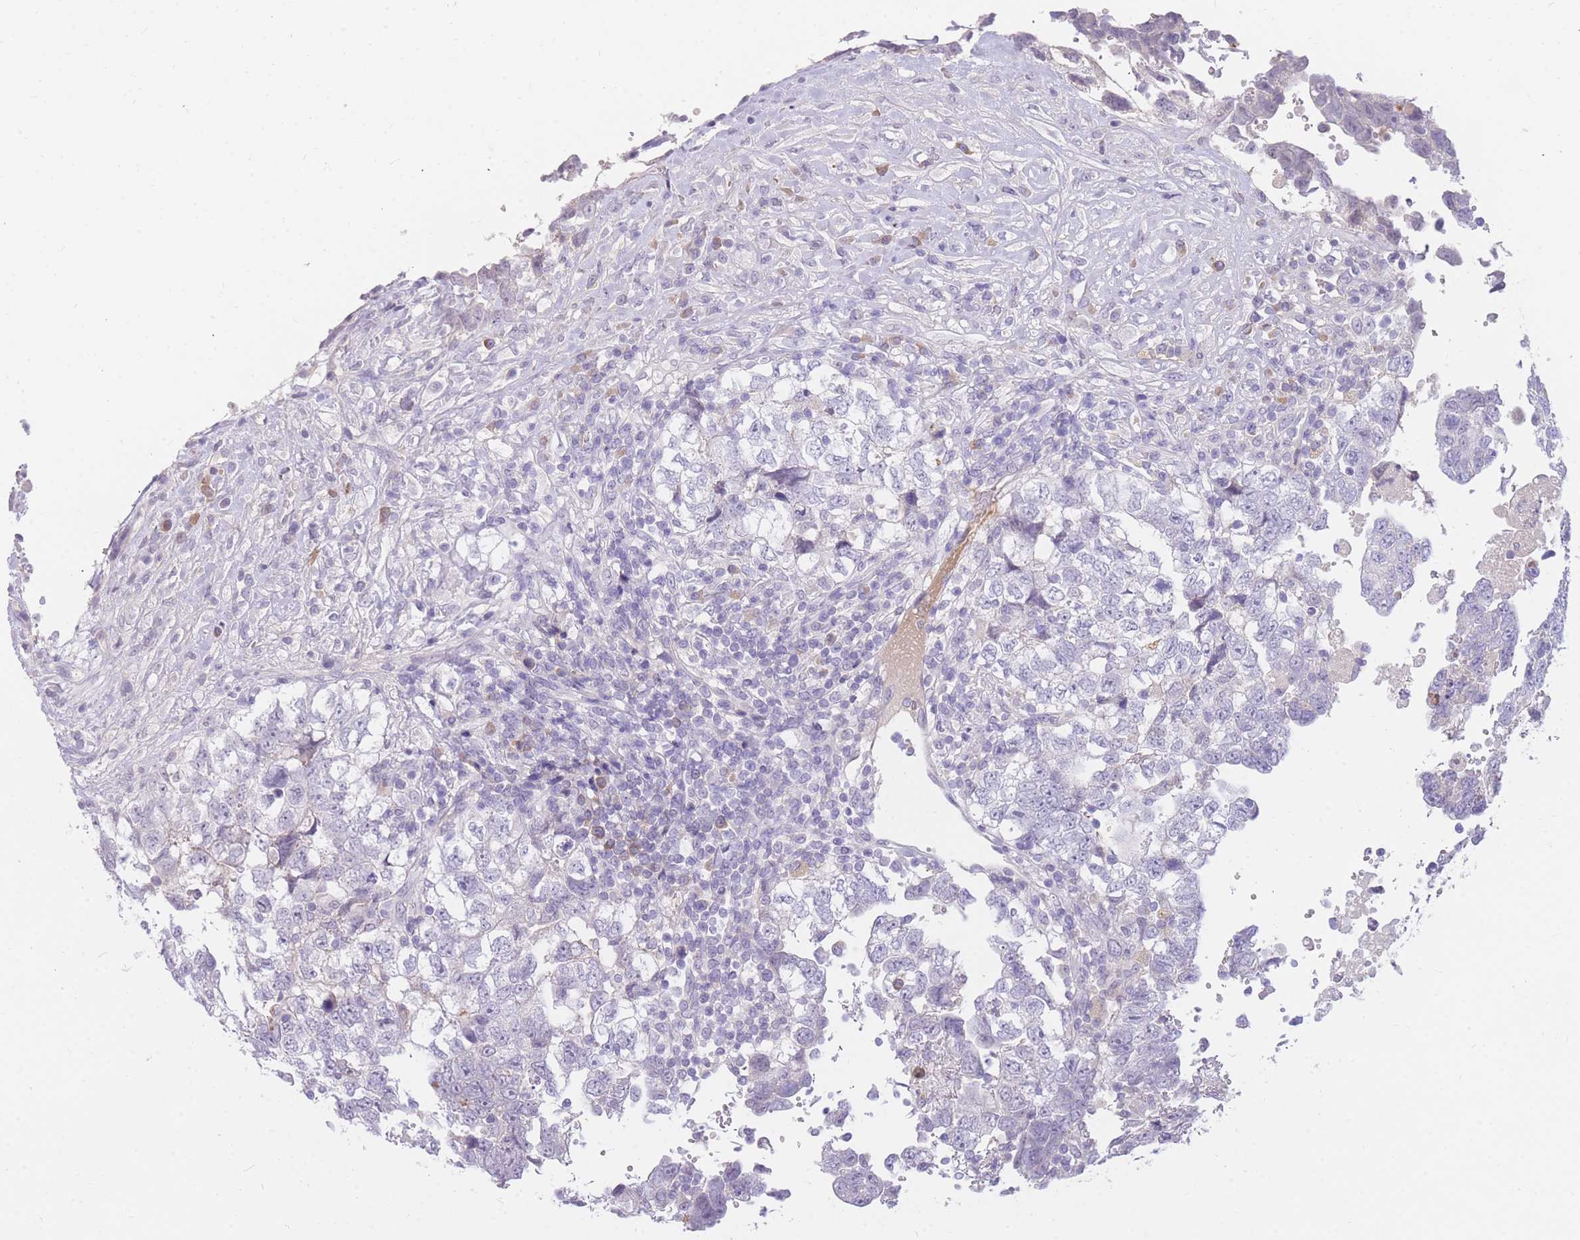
{"staining": {"intensity": "negative", "quantity": "none", "location": "none"}, "tissue": "testis cancer", "cell_type": "Tumor cells", "image_type": "cancer", "snomed": [{"axis": "morphology", "description": "Carcinoma, Embryonal, NOS"}, {"axis": "topography", "description": "Testis"}], "caption": "Tumor cells show no significant positivity in testis cancer (embryonal carcinoma). (Brightfield microscopy of DAB (3,3'-diaminobenzidine) immunohistochemistry at high magnification).", "gene": "TPSD1", "patient": {"sex": "male", "age": 37}}